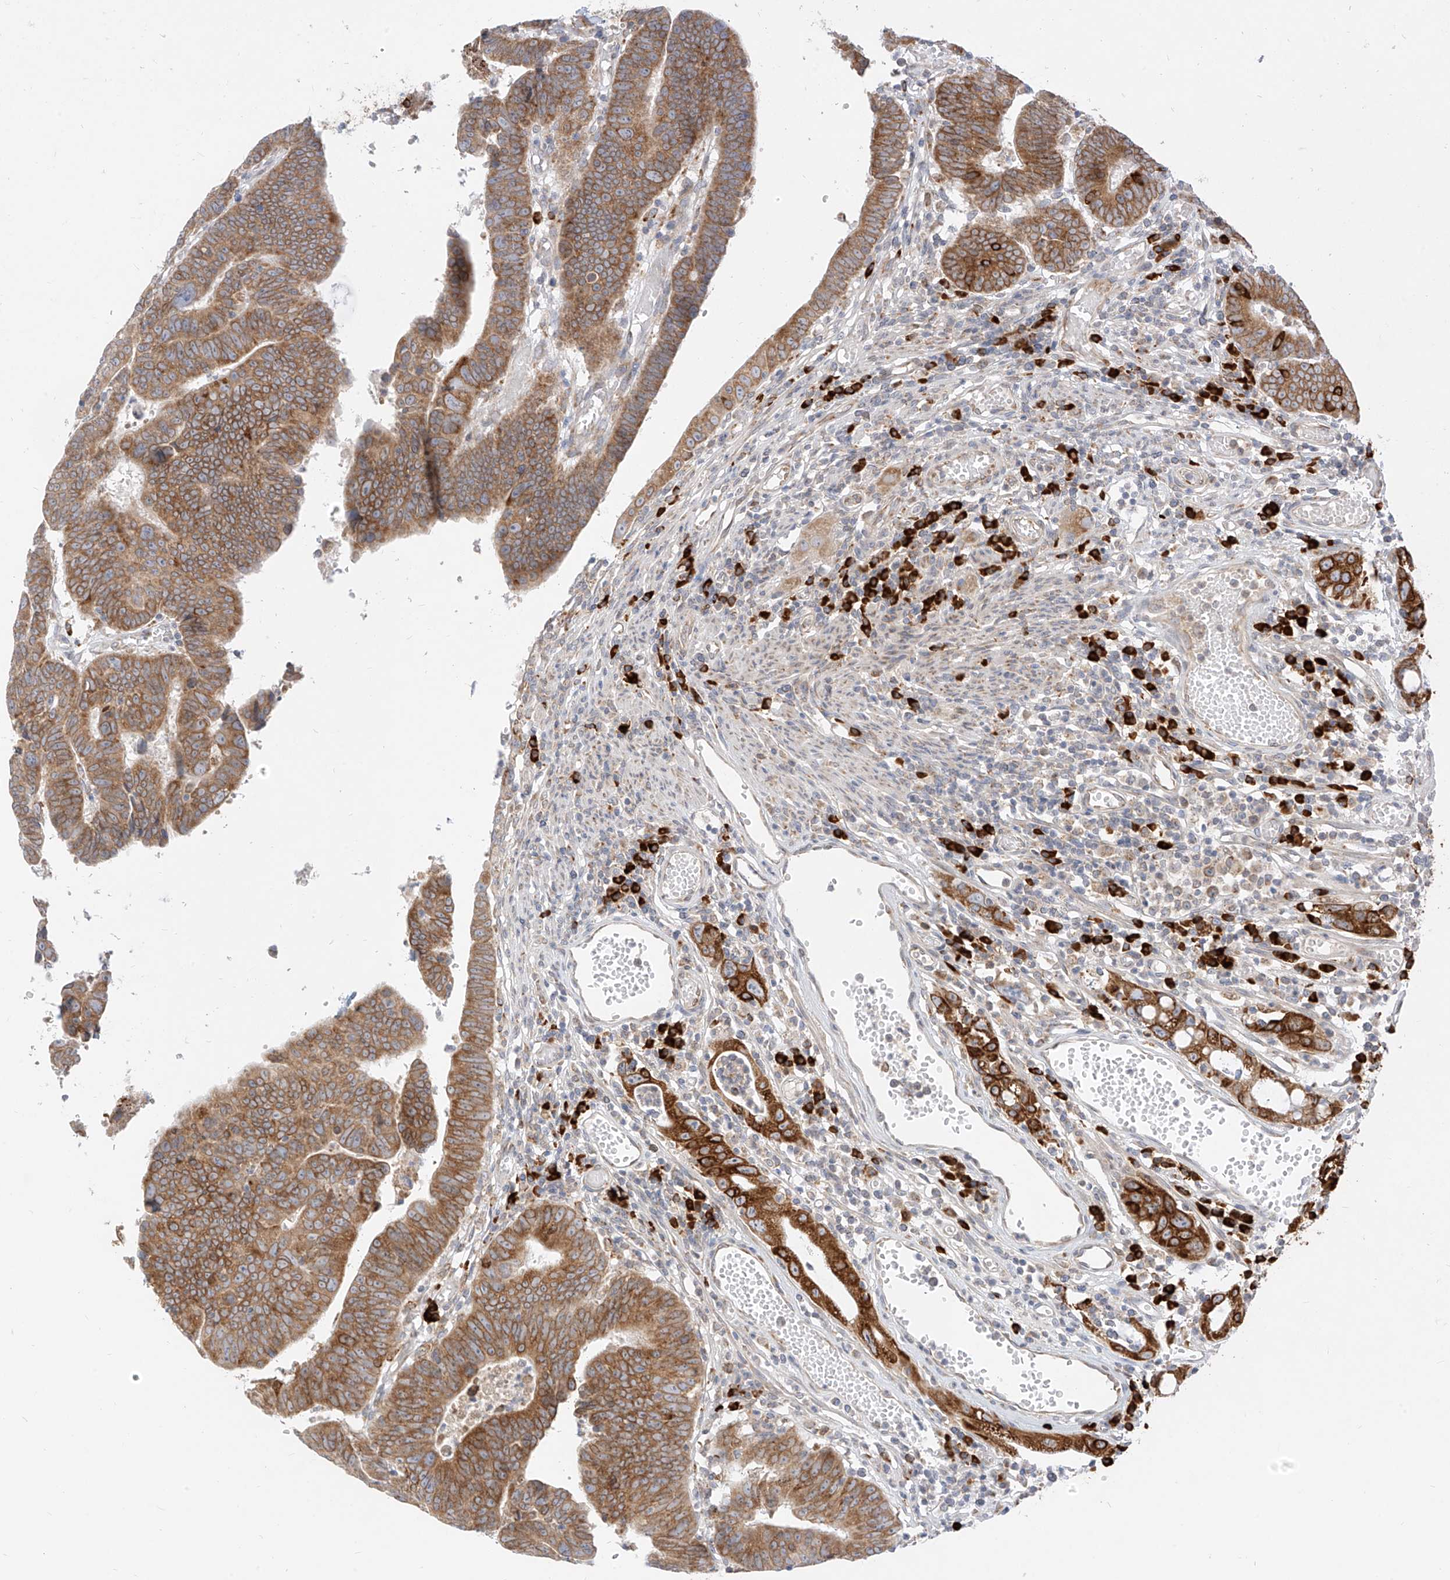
{"staining": {"intensity": "moderate", "quantity": ">75%", "location": "cytoplasmic/membranous"}, "tissue": "colorectal cancer", "cell_type": "Tumor cells", "image_type": "cancer", "snomed": [{"axis": "morphology", "description": "Adenocarcinoma, NOS"}, {"axis": "topography", "description": "Rectum"}], "caption": "Immunohistochemical staining of adenocarcinoma (colorectal) displays medium levels of moderate cytoplasmic/membranous protein expression in about >75% of tumor cells.", "gene": "STT3A", "patient": {"sex": "female", "age": 65}}